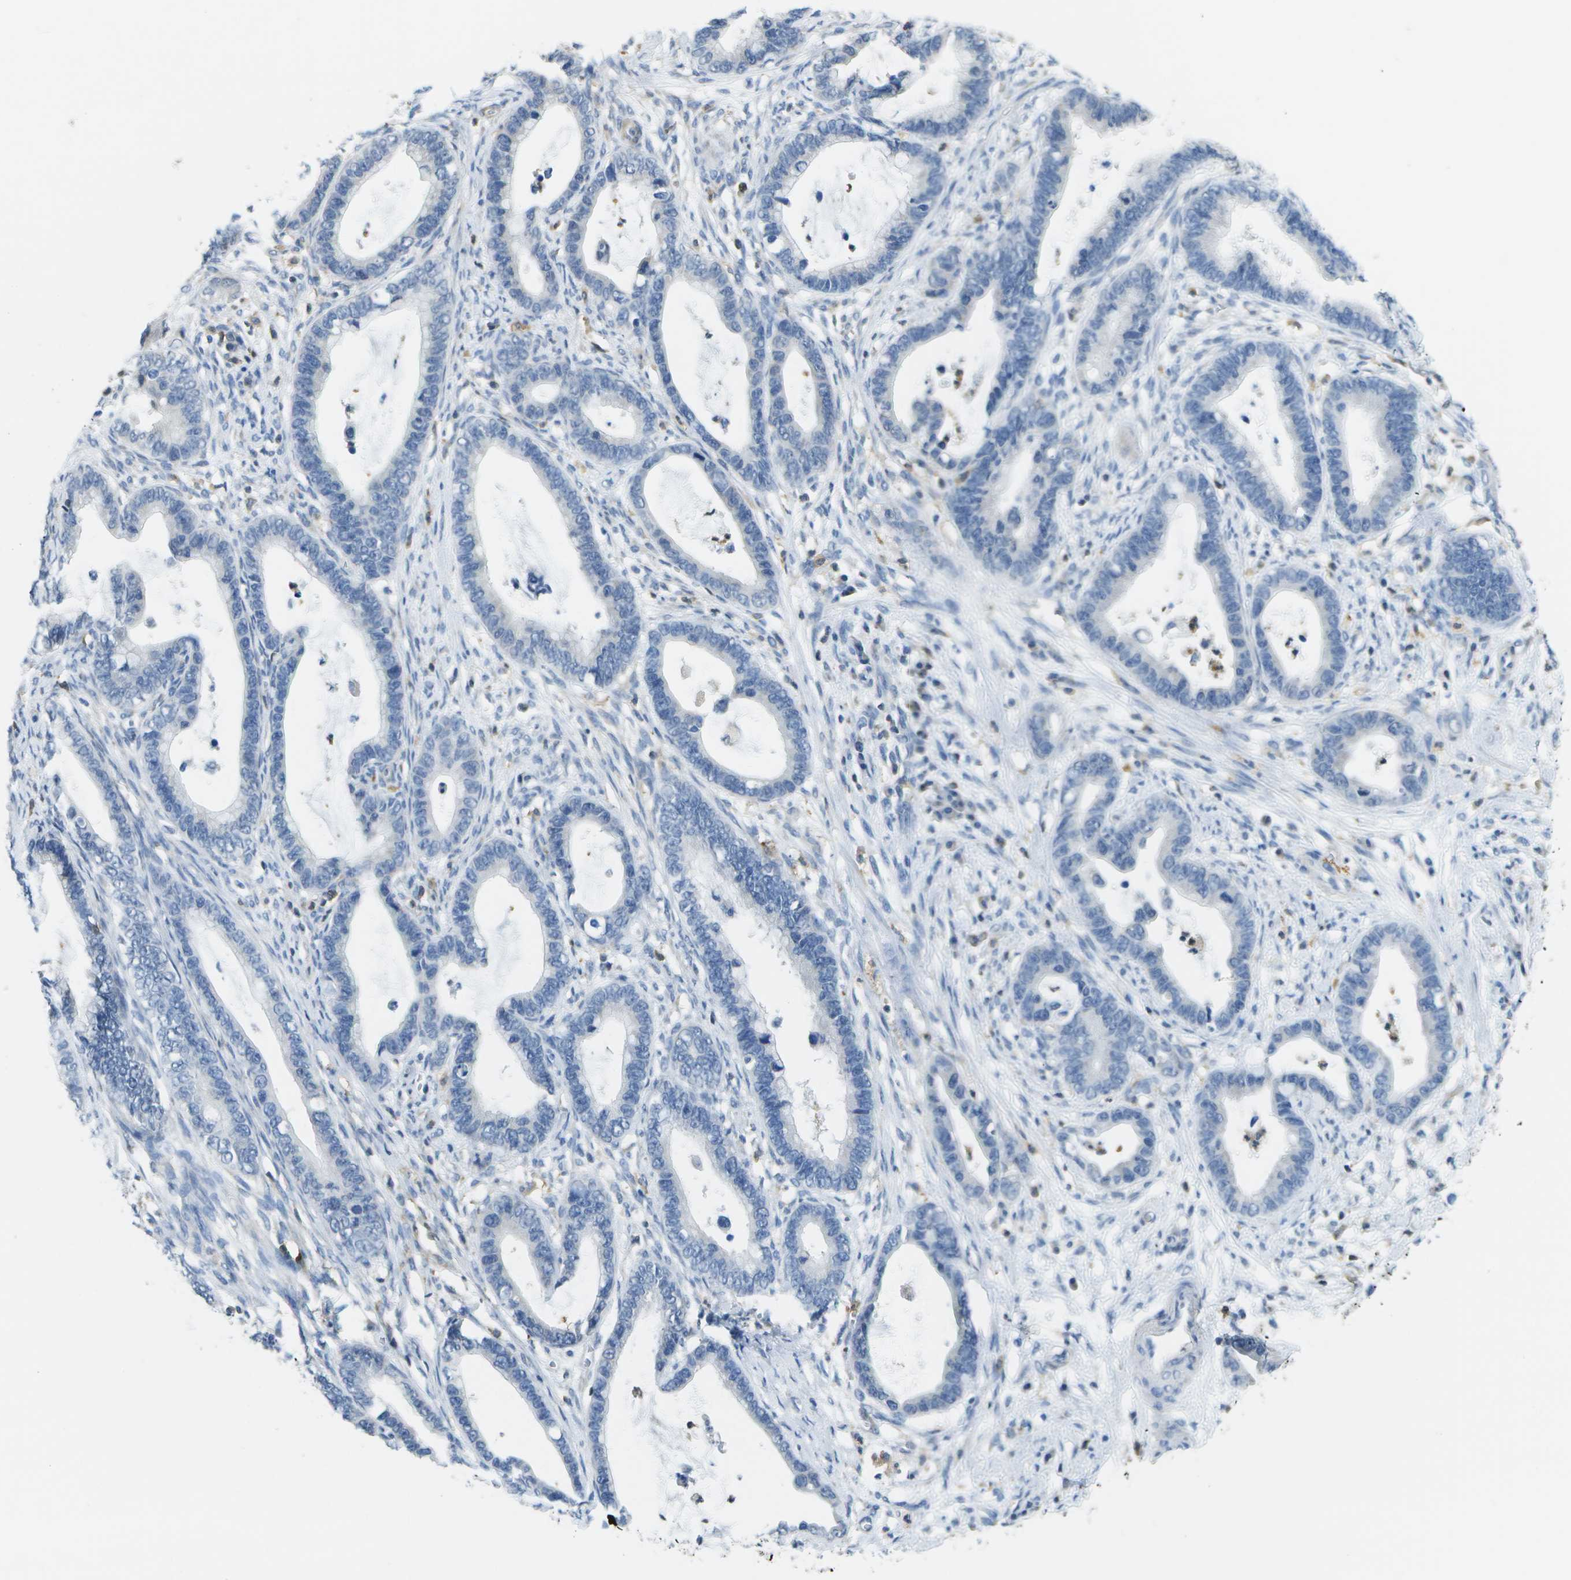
{"staining": {"intensity": "negative", "quantity": "none", "location": "none"}, "tissue": "cervical cancer", "cell_type": "Tumor cells", "image_type": "cancer", "snomed": [{"axis": "morphology", "description": "Adenocarcinoma, NOS"}, {"axis": "topography", "description": "Cervix"}], "caption": "Immunohistochemistry (IHC) histopathology image of cervical cancer (adenocarcinoma) stained for a protein (brown), which reveals no positivity in tumor cells.", "gene": "RCSD1", "patient": {"sex": "female", "age": 44}}